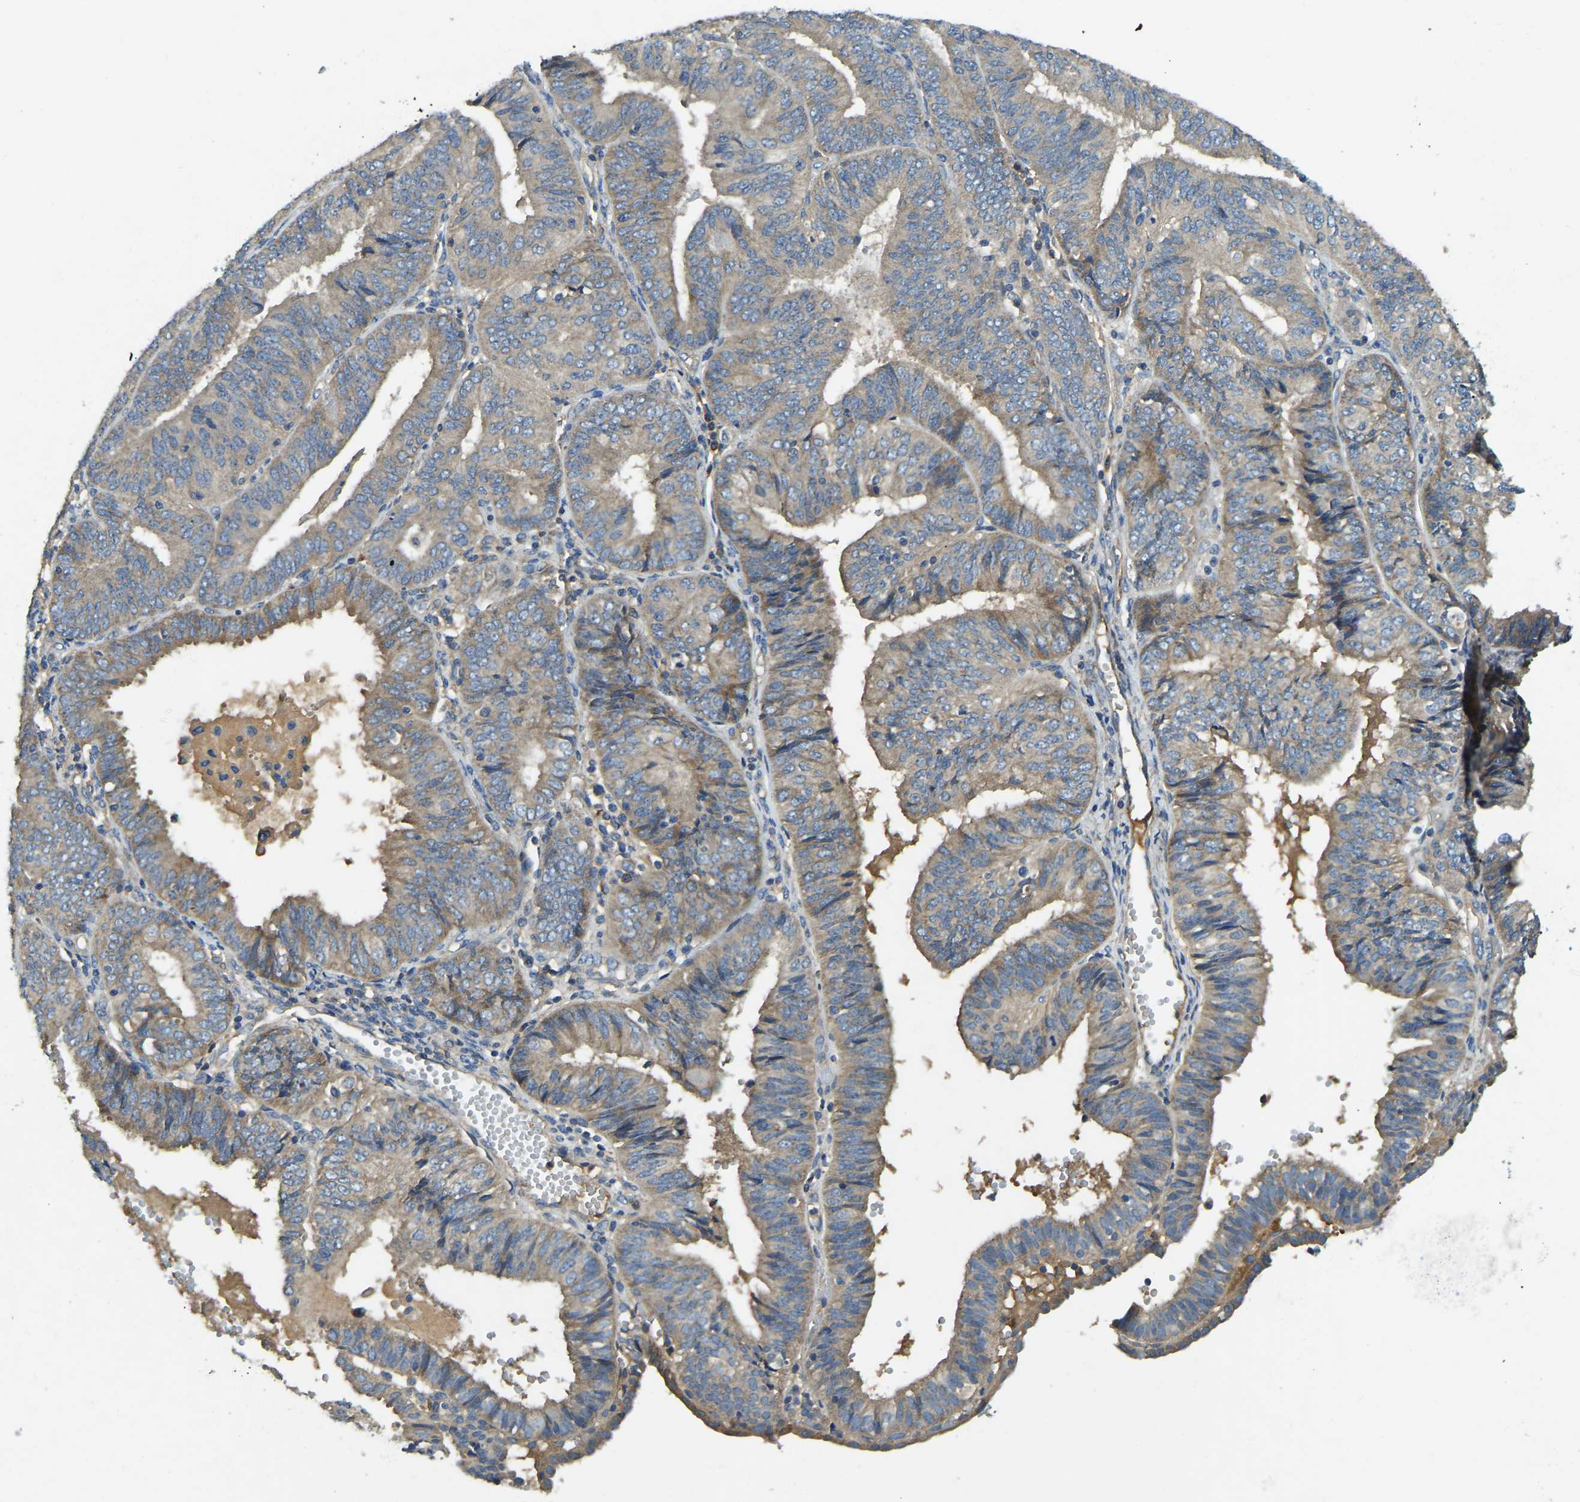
{"staining": {"intensity": "weak", "quantity": "25%-75%", "location": "cytoplasmic/membranous"}, "tissue": "endometrial cancer", "cell_type": "Tumor cells", "image_type": "cancer", "snomed": [{"axis": "morphology", "description": "Adenocarcinoma, NOS"}, {"axis": "topography", "description": "Endometrium"}], "caption": "An image of adenocarcinoma (endometrial) stained for a protein exhibits weak cytoplasmic/membranous brown staining in tumor cells.", "gene": "ATP8B1", "patient": {"sex": "female", "age": 58}}